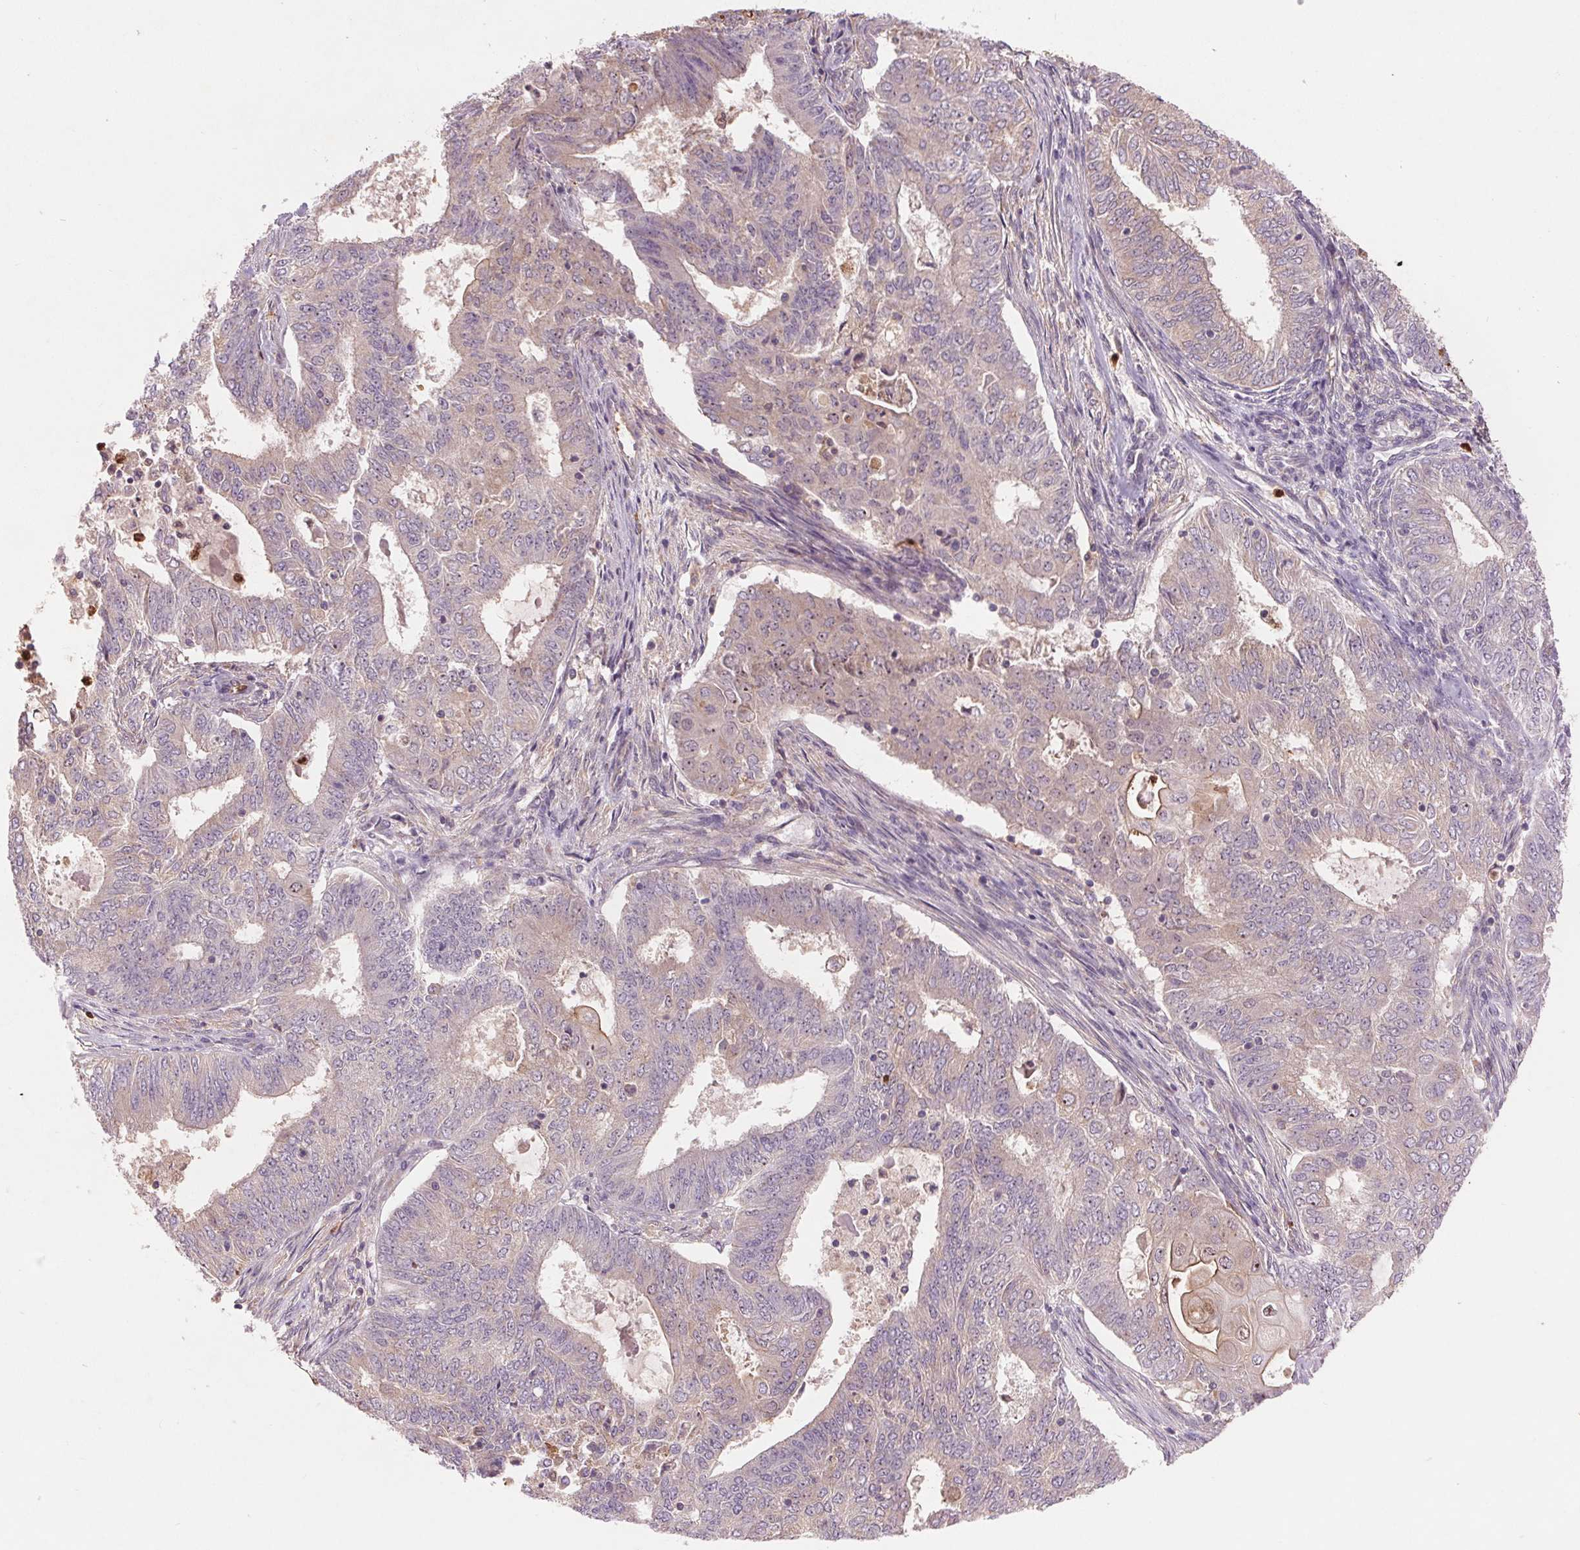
{"staining": {"intensity": "negative", "quantity": "none", "location": "none"}, "tissue": "endometrial cancer", "cell_type": "Tumor cells", "image_type": "cancer", "snomed": [{"axis": "morphology", "description": "Adenocarcinoma, NOS"}, {"axis": "topography", "description": "Endometrium"}], "caption": "This photomicrograph is of adenocarcinoma (endometrial) stained with immunohistochemistry (IHC) to label a protein in brown with the nuclei are counter-stained blue. There is no staining in tumor cells.", "gene": "RANBP3L", "patient": {"sex": "female", "age": 62}}